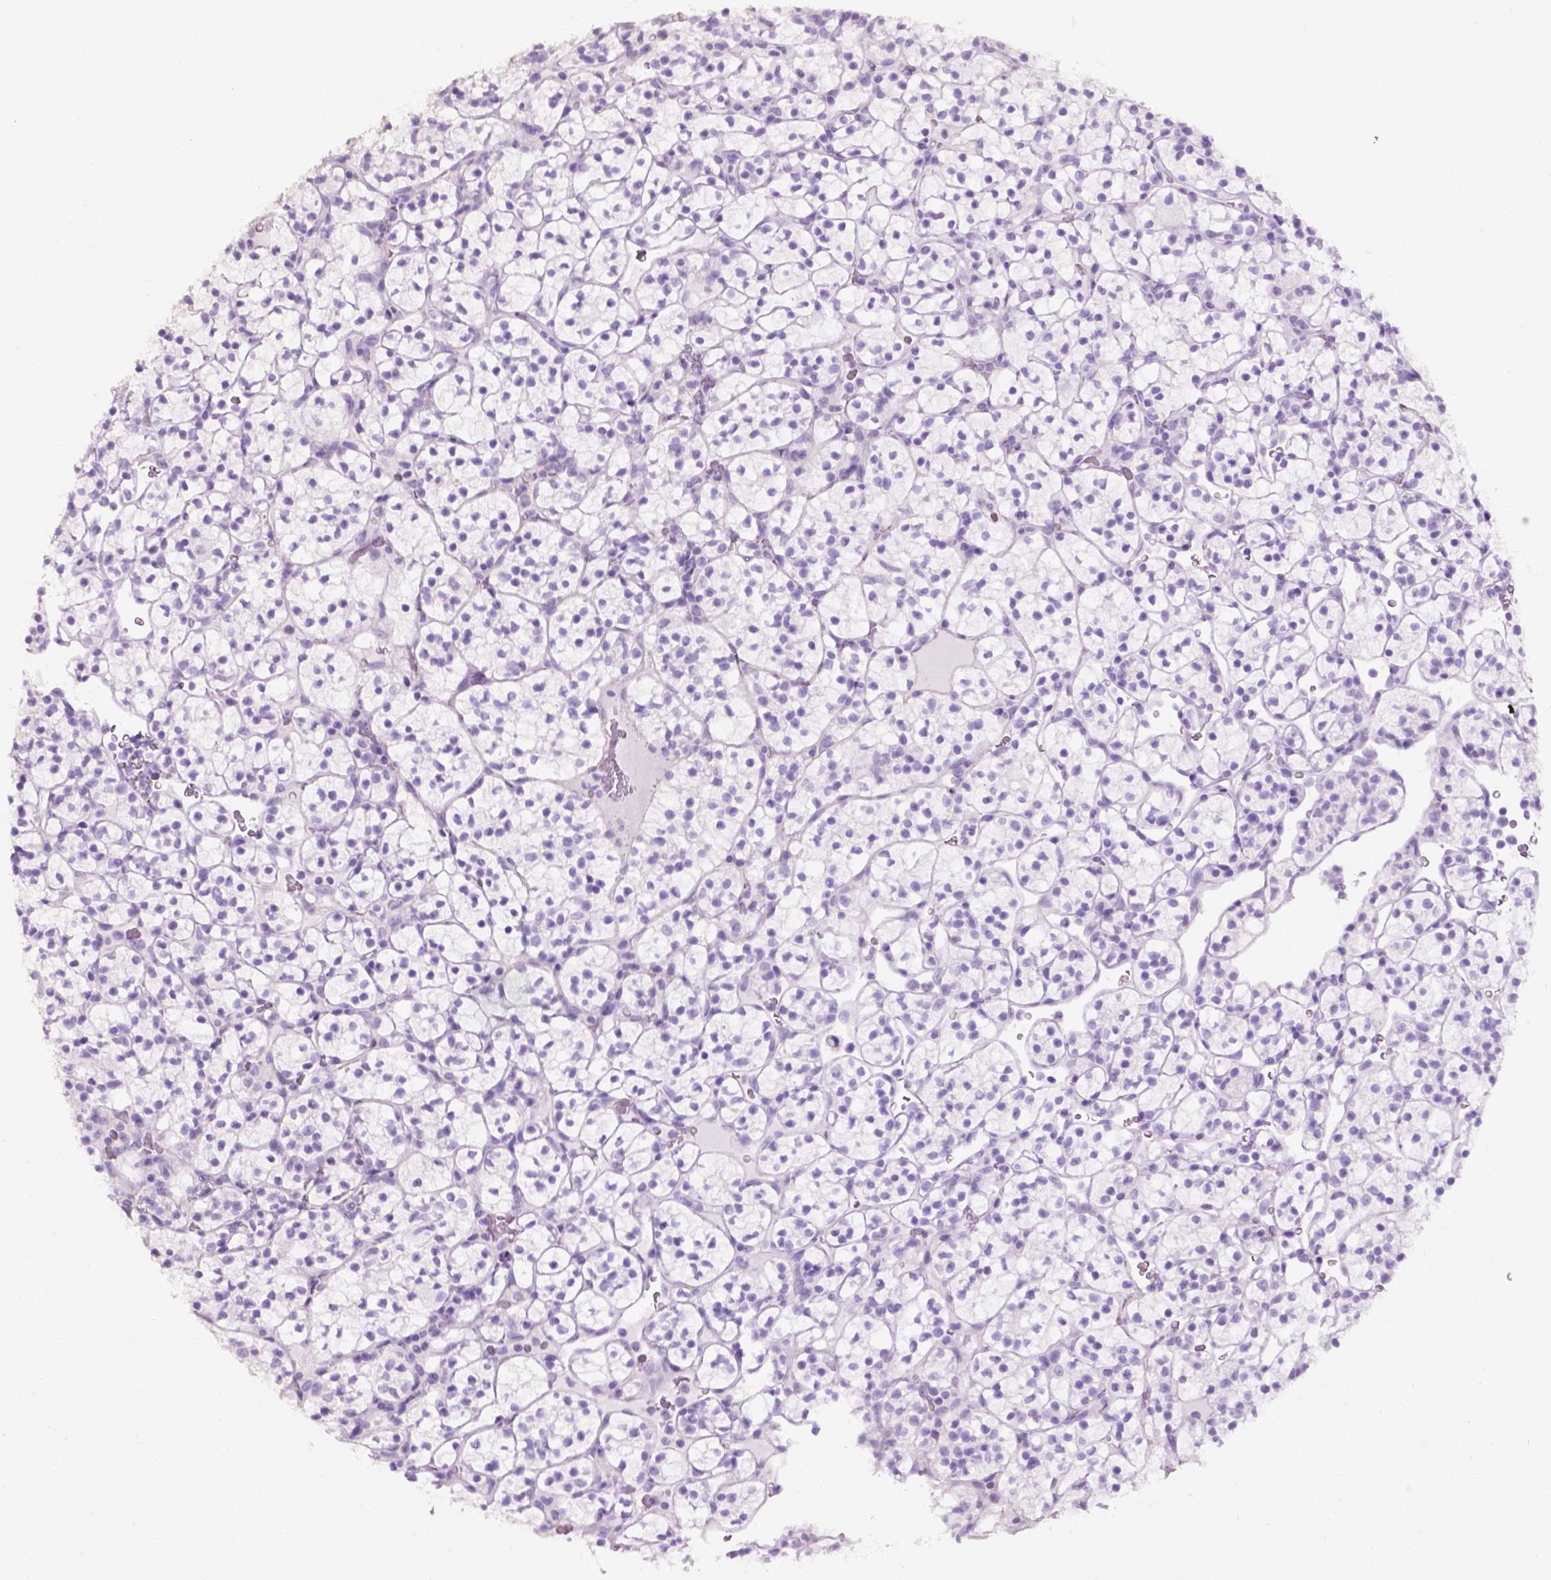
{"staining": {"intensity": "negative", "quantity": "none", "location": "none"}, "tissue": "renal cancer", "cell_type": "Tumor cells", "image_type": "cancer", "snomed": [{"axis": "morphology", "description": "Adenocarcinoma, NOS"}, {"axis": "topography", "description": "Kidney"}], "caption": "Renal adenocarcinoma was stained to show a protein in brown. There is no significant staining in tumor cells.", "gene": "PHGR1", "patient": {"sex": "female", "age": 89}}